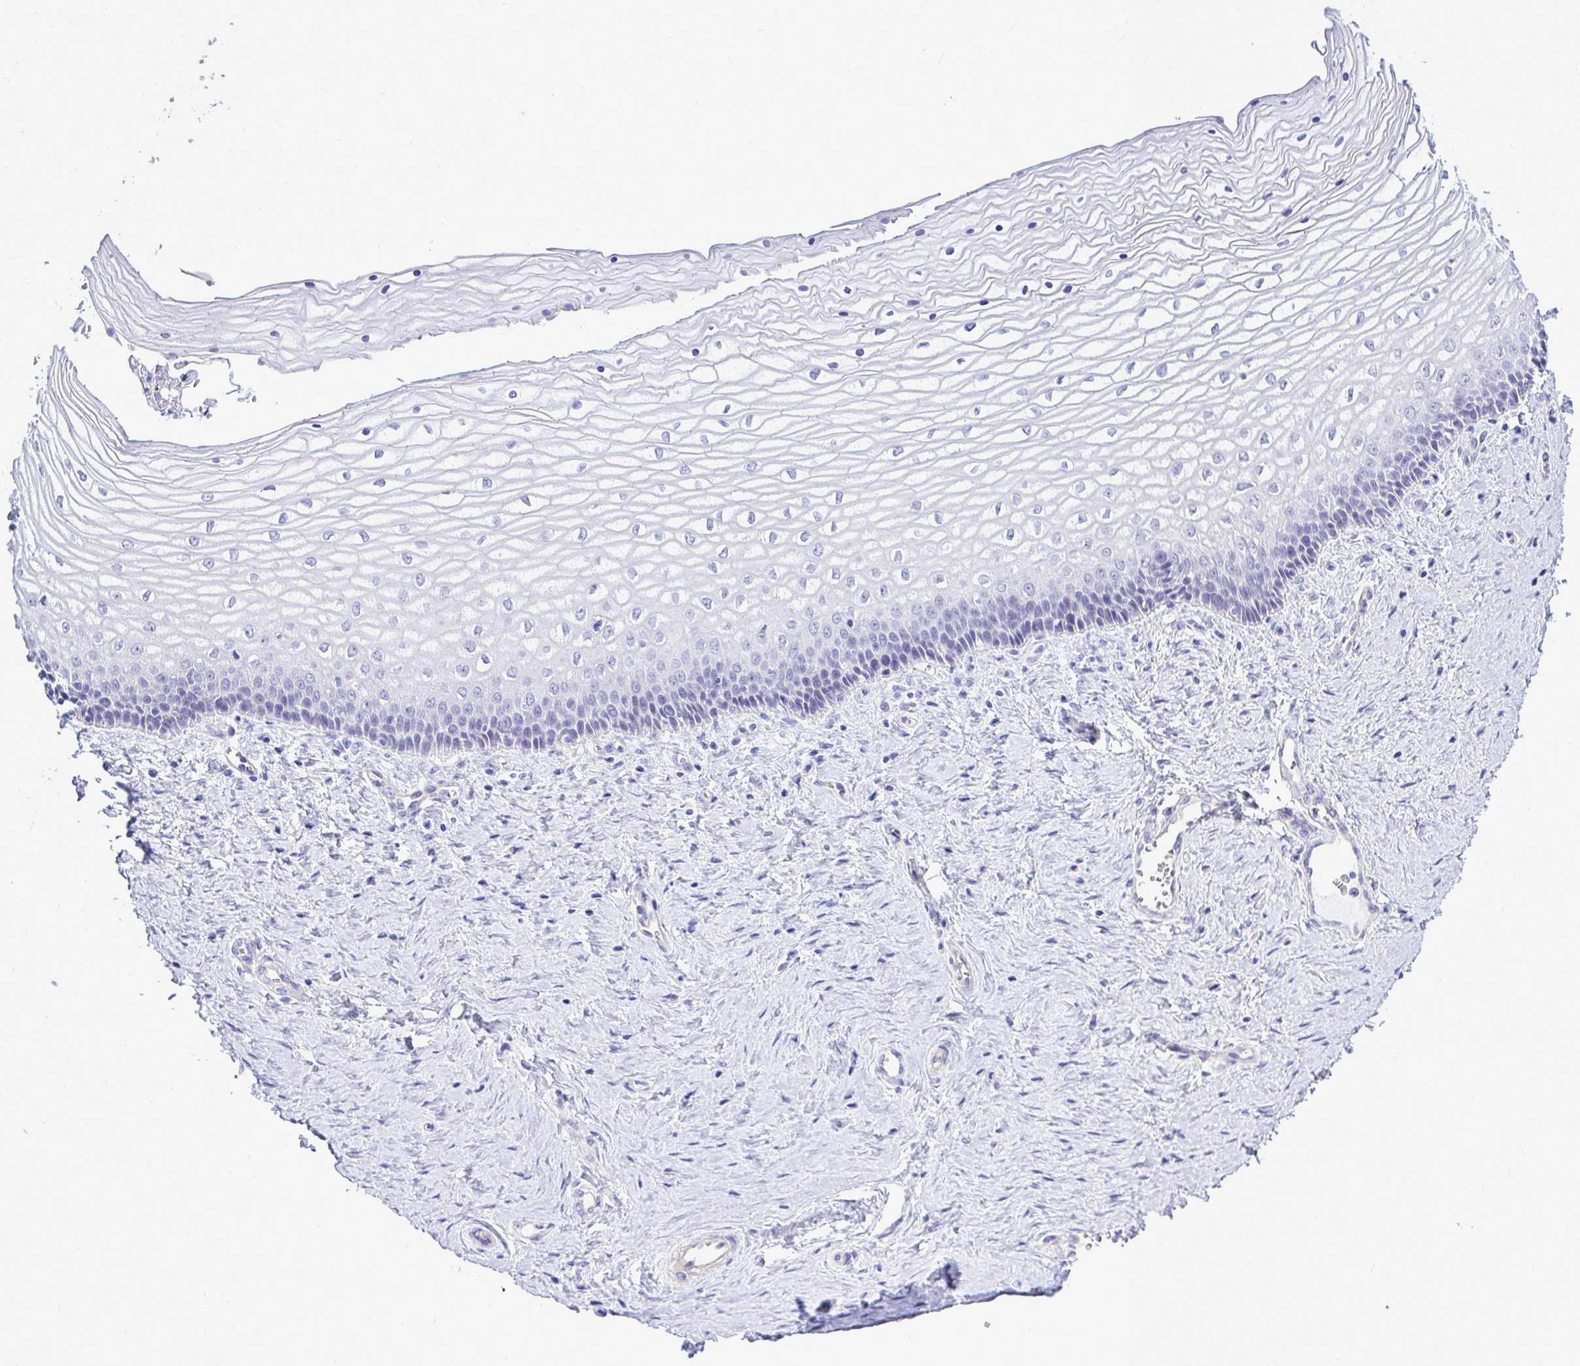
{"staining": {"intensity": "negative", "quantity": "none", "location": "none"}, "tissue": "vagina", "cell_type": "Squamous epithelial cells", "image_type": "normal", "snomed": [{"axis": "morphology", "description": "Normal tissue, NOS"}, {"axis": "topography", "description": "Vagina"}], "caption": "A micrograph of vagina stained for a protein shows no brown staining in squamous epithelial cells. Brightfield microscopy of immunohistochemistry stained with DAB (3,3'-diaminobenzidine) (brown) and hematoxylin (blue), captured at high magnification.", "gene": "SLC25A51", "patient": {"sex": "female", "age": 45}}